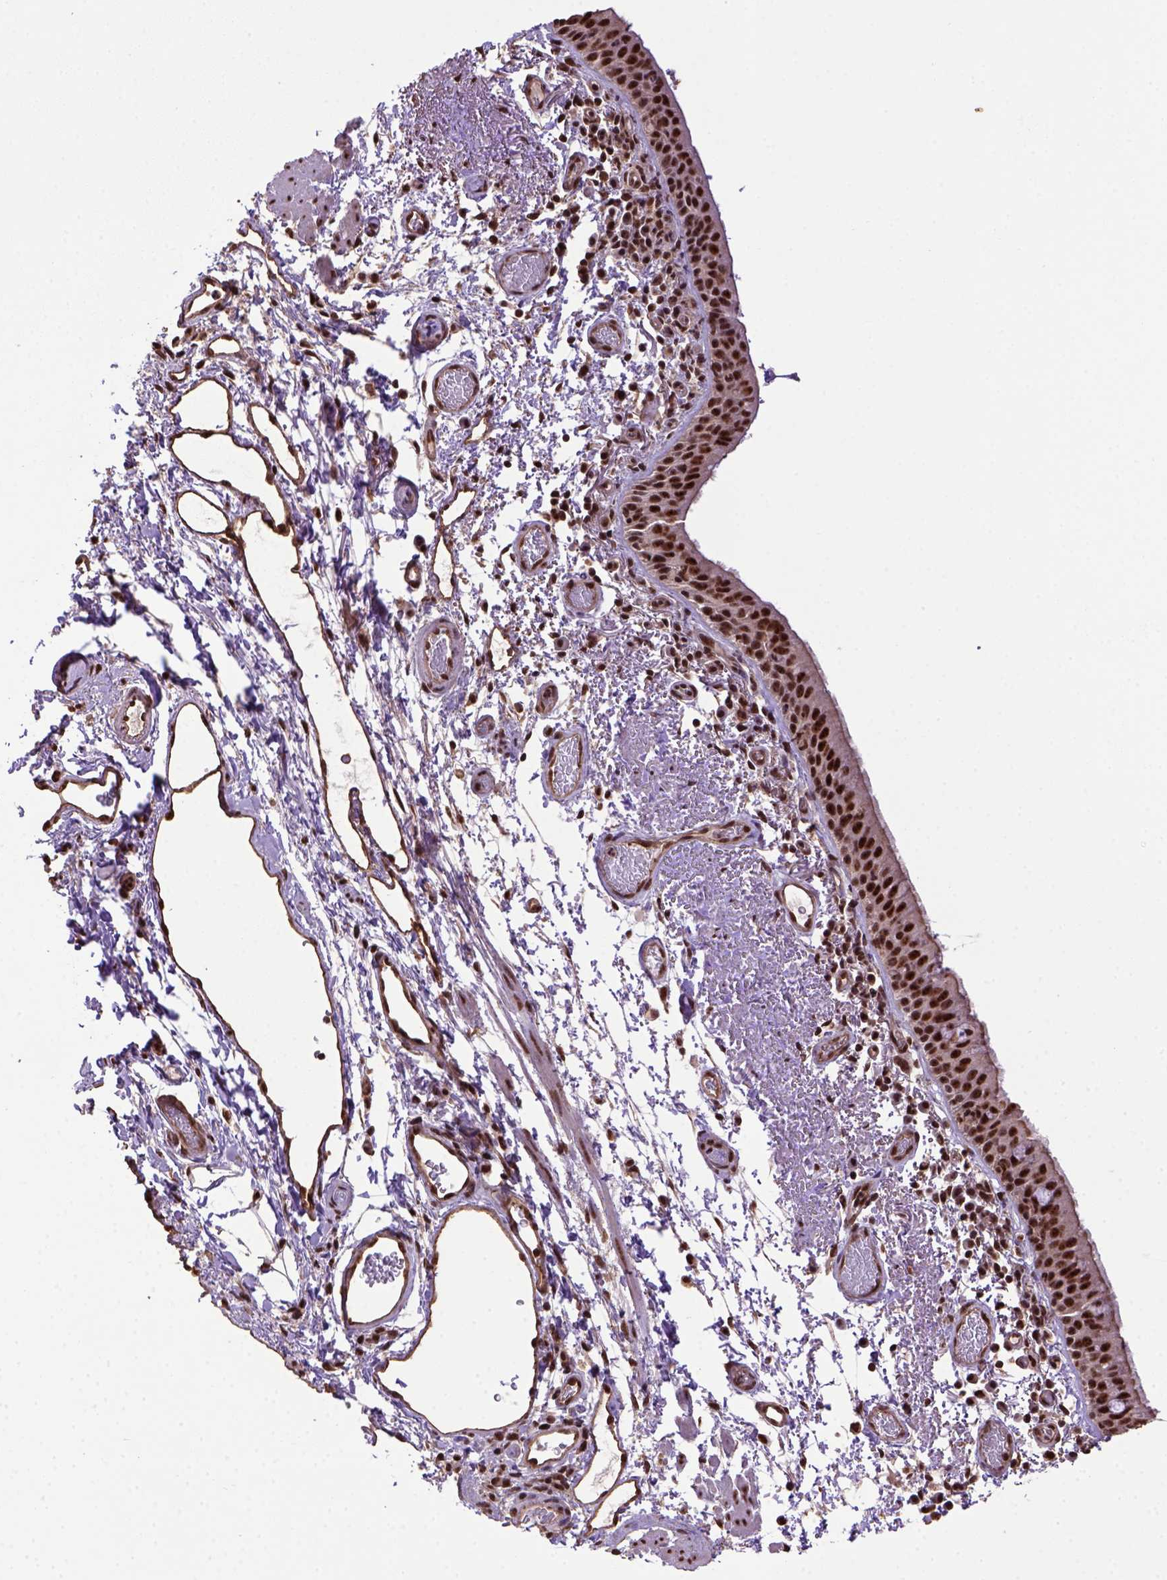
{"staining": {"intensity": "strong", "quantity": ">75%", "location": "nuclear"}, "tissue": "bronchus", "cell_type": "Respiratory epithelial cells", "image_type": "normal", "snomed": [{"axis": "morphology", "description": "Normal tissue, NOS"}, {"axis": "morphology", "description": "Adenocarcinoma, NOS"}, {"axis": "topography", "description": "Bronchus"}], "caption": "This image shows unremarkable bronchus stained with IHC to label a protein in brown. The nuclear of respiratory epithelial cells show strong positivity for the protein. Nuclei are counter-stained blue.", "gene": "PPIG", "patient": {"sex": "male", "age": 68}}